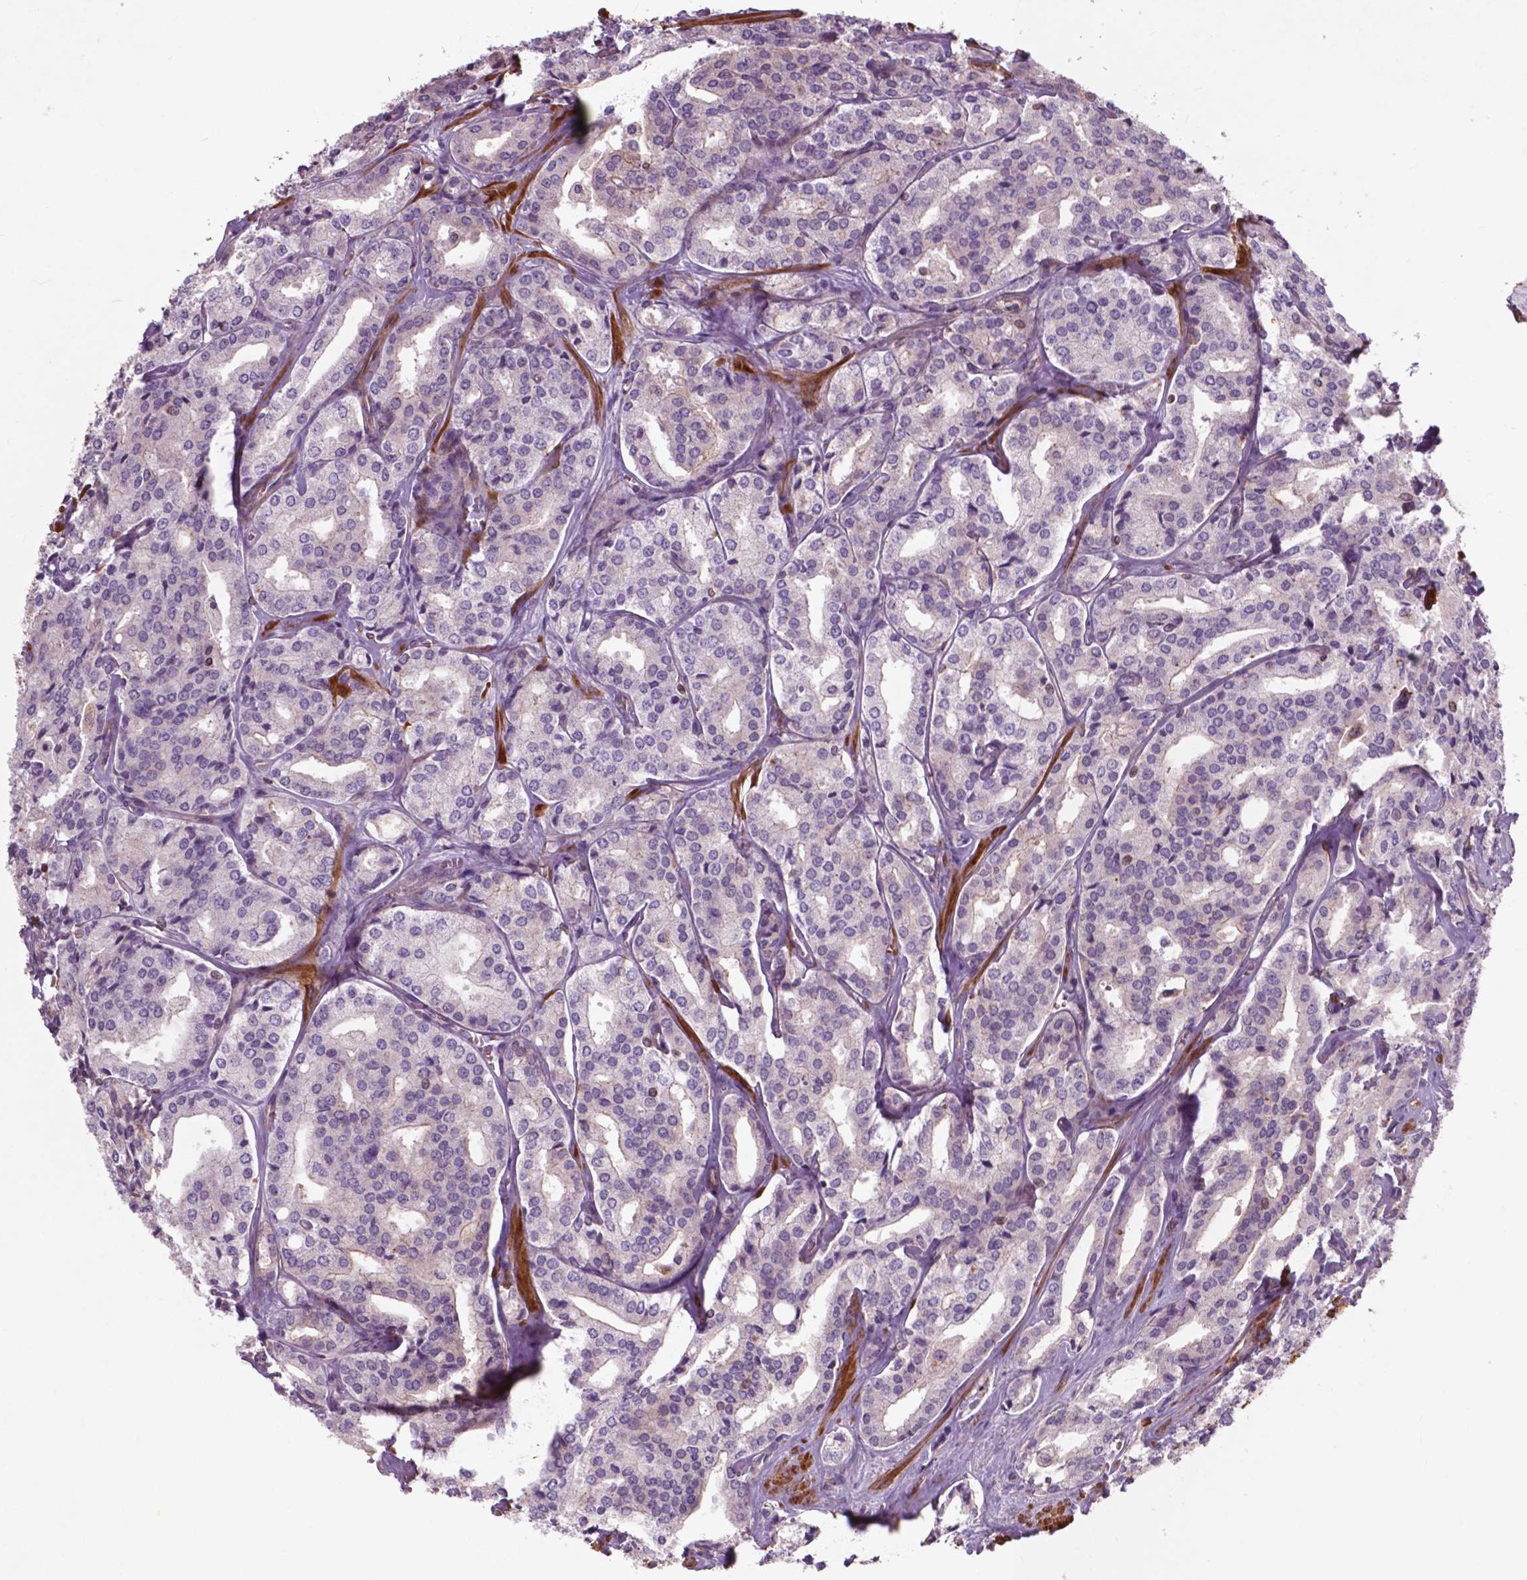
{"staining": {"intensity": "negative", "quantity": "none", "location": "none"}, "tissue": "prostate cancer", "cell_type": "Tumor cells", "image_type": "cancer", "snomed": [{"axis": "morphology", "description": "Adenocarcinoma, Low grade"}, {"axis": "topography", "description": "Prostate"}], "caption": "IHC of prostate adenocarcinoma (low-grade) shows no staining in tumor cells. Brightfield microscopy of IHC stained with DAB (brown) and hematoxylin (blue), captured at high magnification.", "gene": "RFPL4B", "patient": {"sex": "male", "age": 56}}